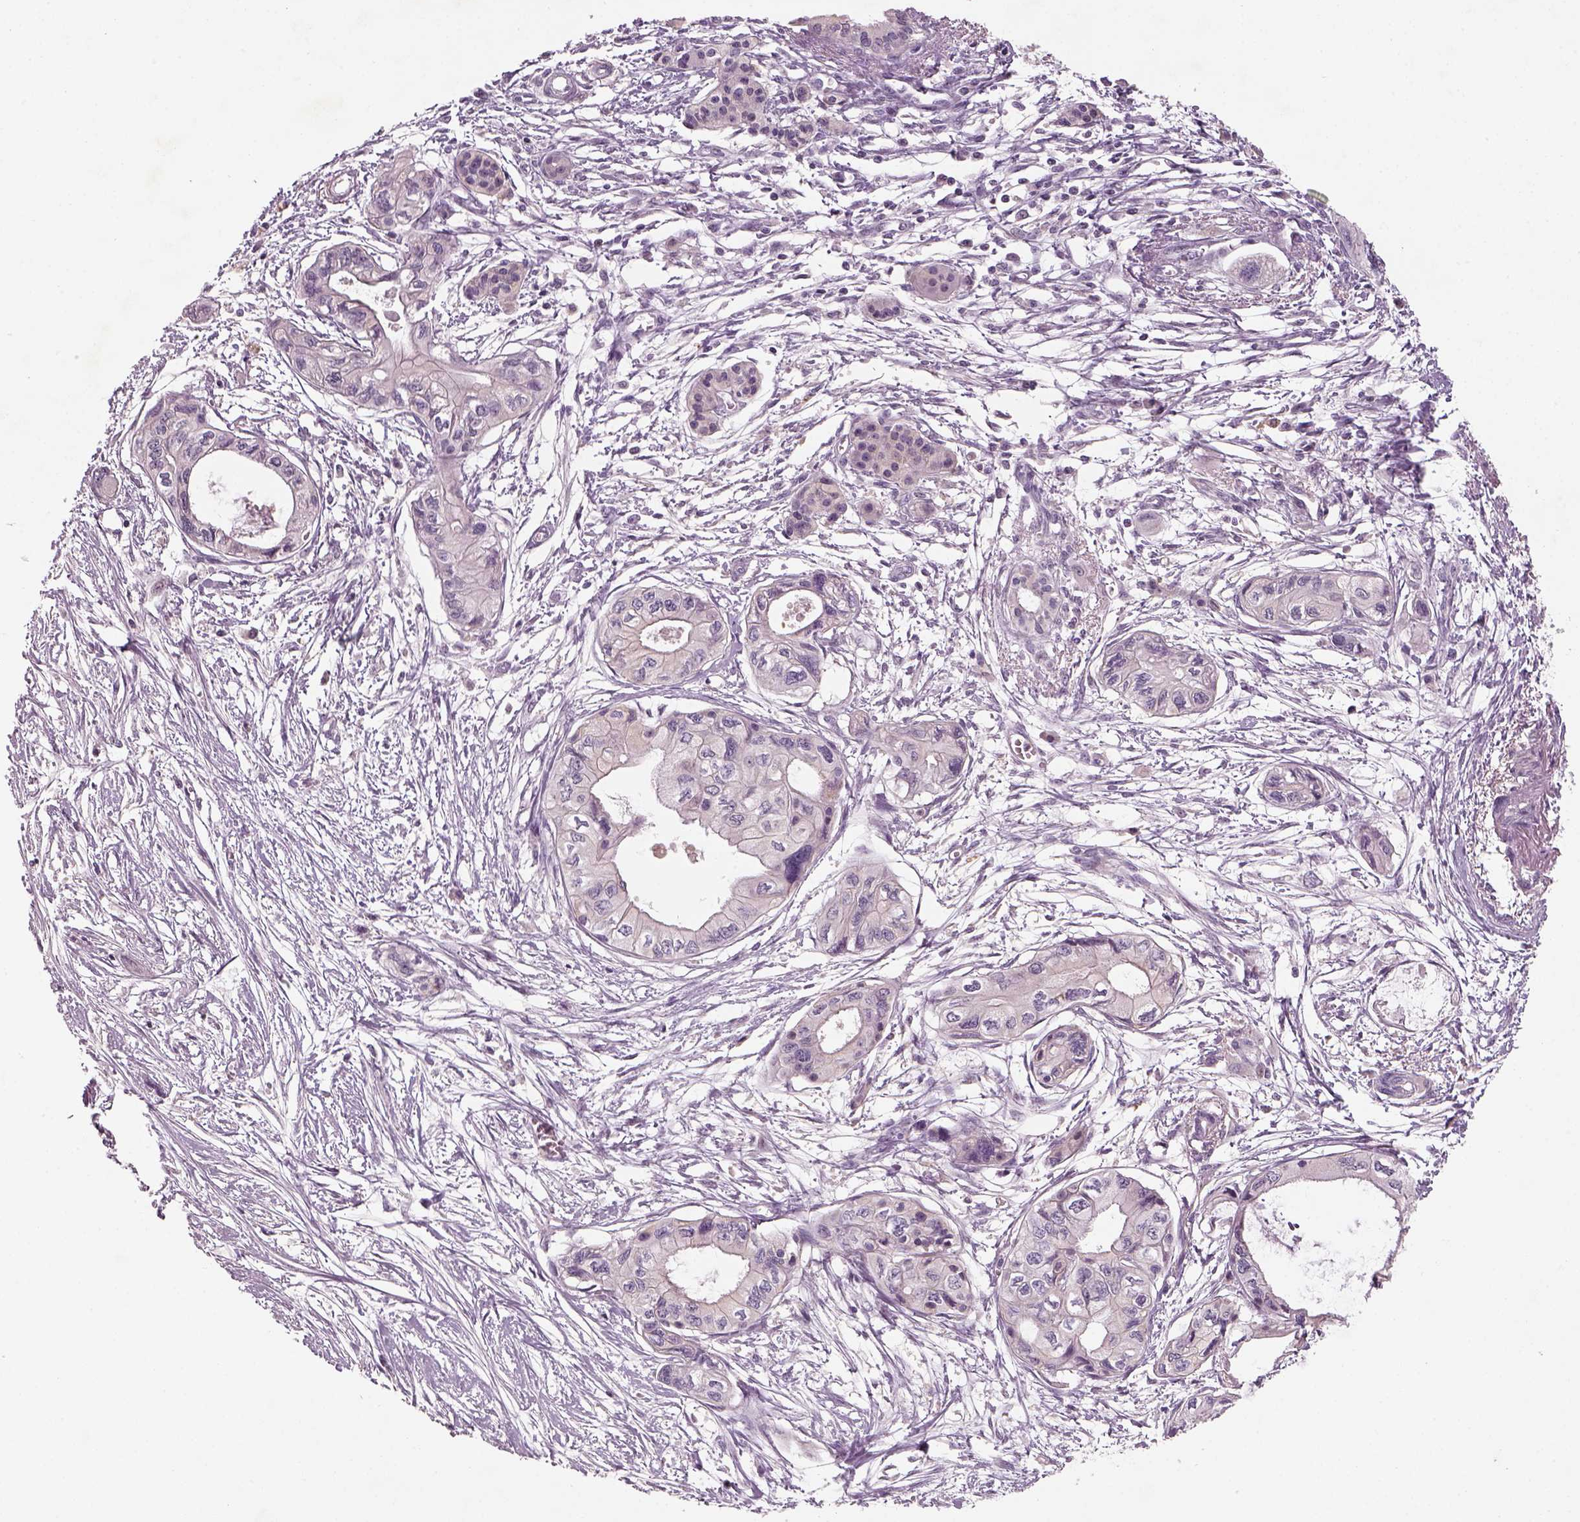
{"staining": {"intensity": "negative", "quantity": "none", "location": "none"}, "tissue": "pancreatic cancer", "cell_type": "Tumor cells", "image_type": "cancer", "snomed": [{"axis": "morphology", "description": "Adenocarcinoma, NOS"}, {"axis": "topography", "description": "Pancreas"}], "caption": "Micrograph shows no significant protein staining in tumor cells of pancreatic cancer (adenocarcinoma).", "gene": "GDNF", "patient": {"sex": "female", "age": 76}}